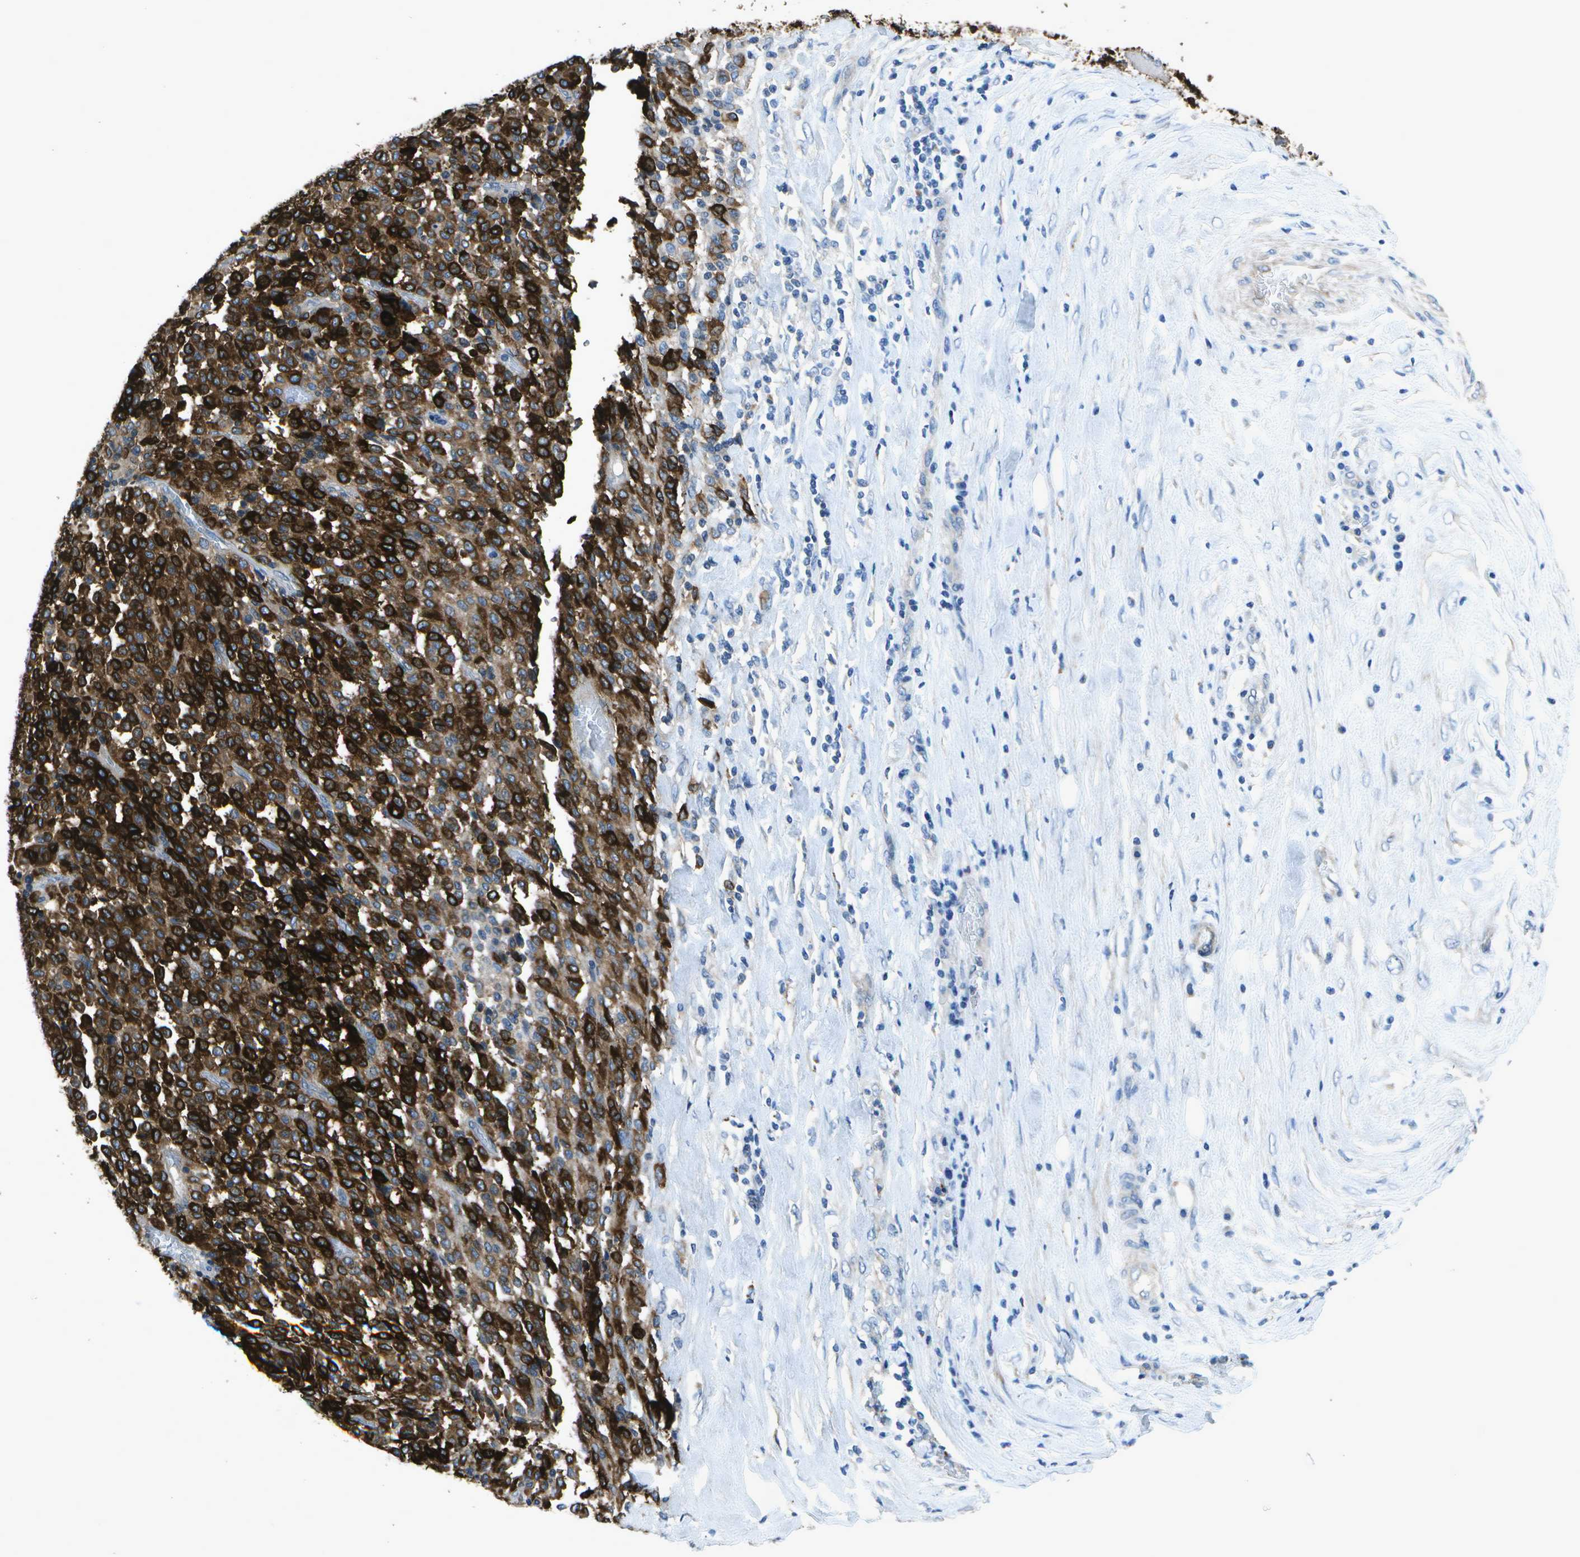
{"staining": {"intensity": "strong", "quantity": ">75%", "location": "cytoplasmic/membranous"}, "tissue": "melanoma", "cell_type": "Tumor cells", "image_type": "cancer", "snomed": [{"axis": "morphology", "description": "Malignant melanoma, Metastatic site"}, {"axis": "topography", "description": "Pancreas"}], "caption": "A histopathology image showing strong cytoplasmic/membranous positivity in approximately >75% of tumor cells in melanoma, as visualized by brown immunohistochemical staining.", "gene": "DCT", "patient": {"sex": "female", "age": 30}}